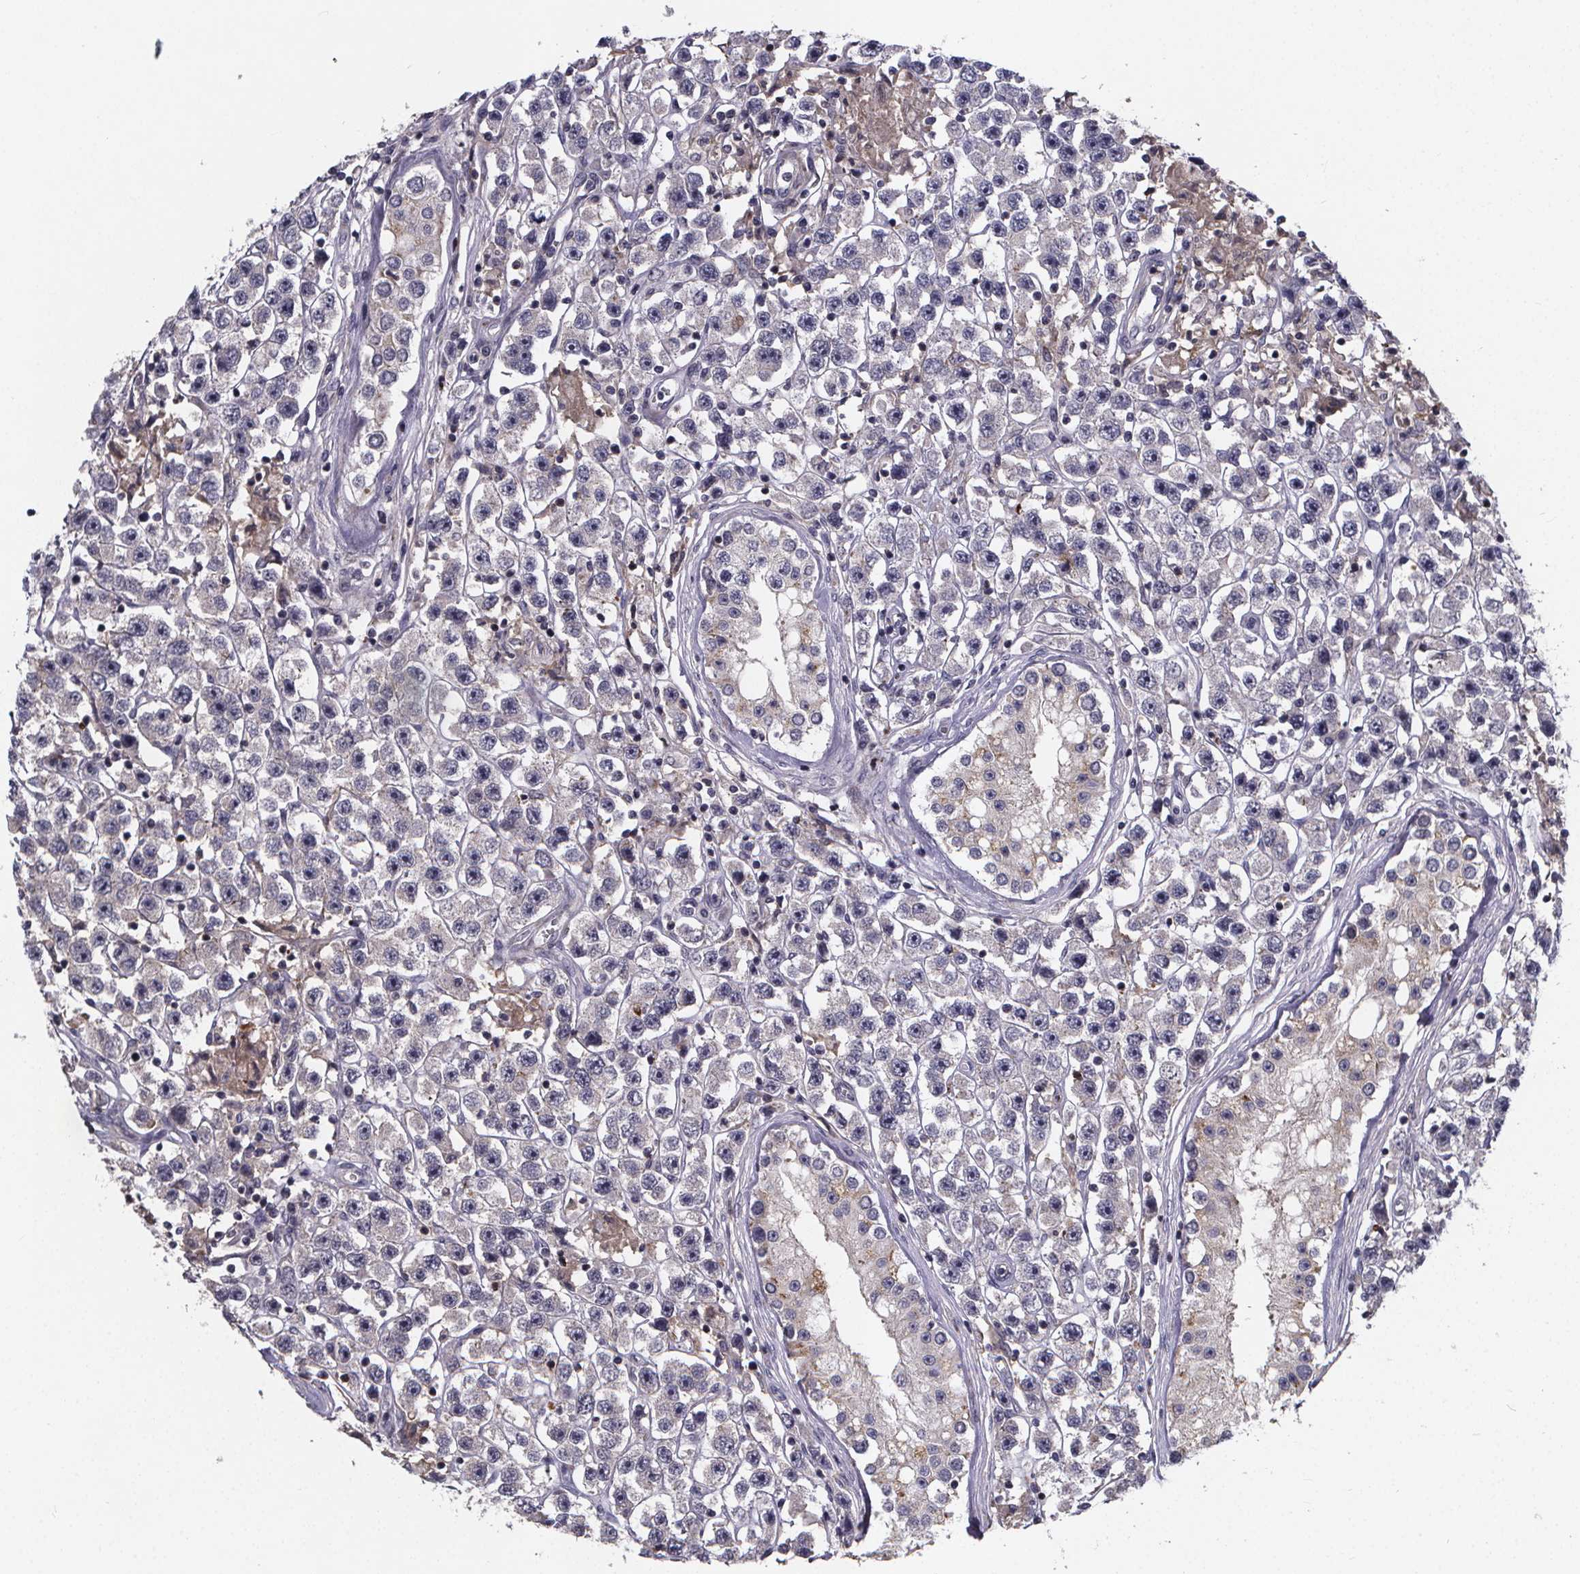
{"staining": {"intensity": "negative", "quantity": "none", "location": "none"}, "tissue": "testis cancer", "cell_type": "Tumor cells", "image_type": "cancer", "snomed": [{"axis": "morphology", "description": "Seminoma, NOS"}, {"axis": "topography", "description": "Testis"}], "caption": "Testis cancer was stained to show a protein in brown. There is no significant staining in tumor cells. Brightfield microscopy of IHC stained with DAB (3,3'-diaminobenzidine) (brown) and hematoxylin (blue), captured at high magnification.", "gene": "FBXW2", "patient": {"sex": "male", "age": 45}}